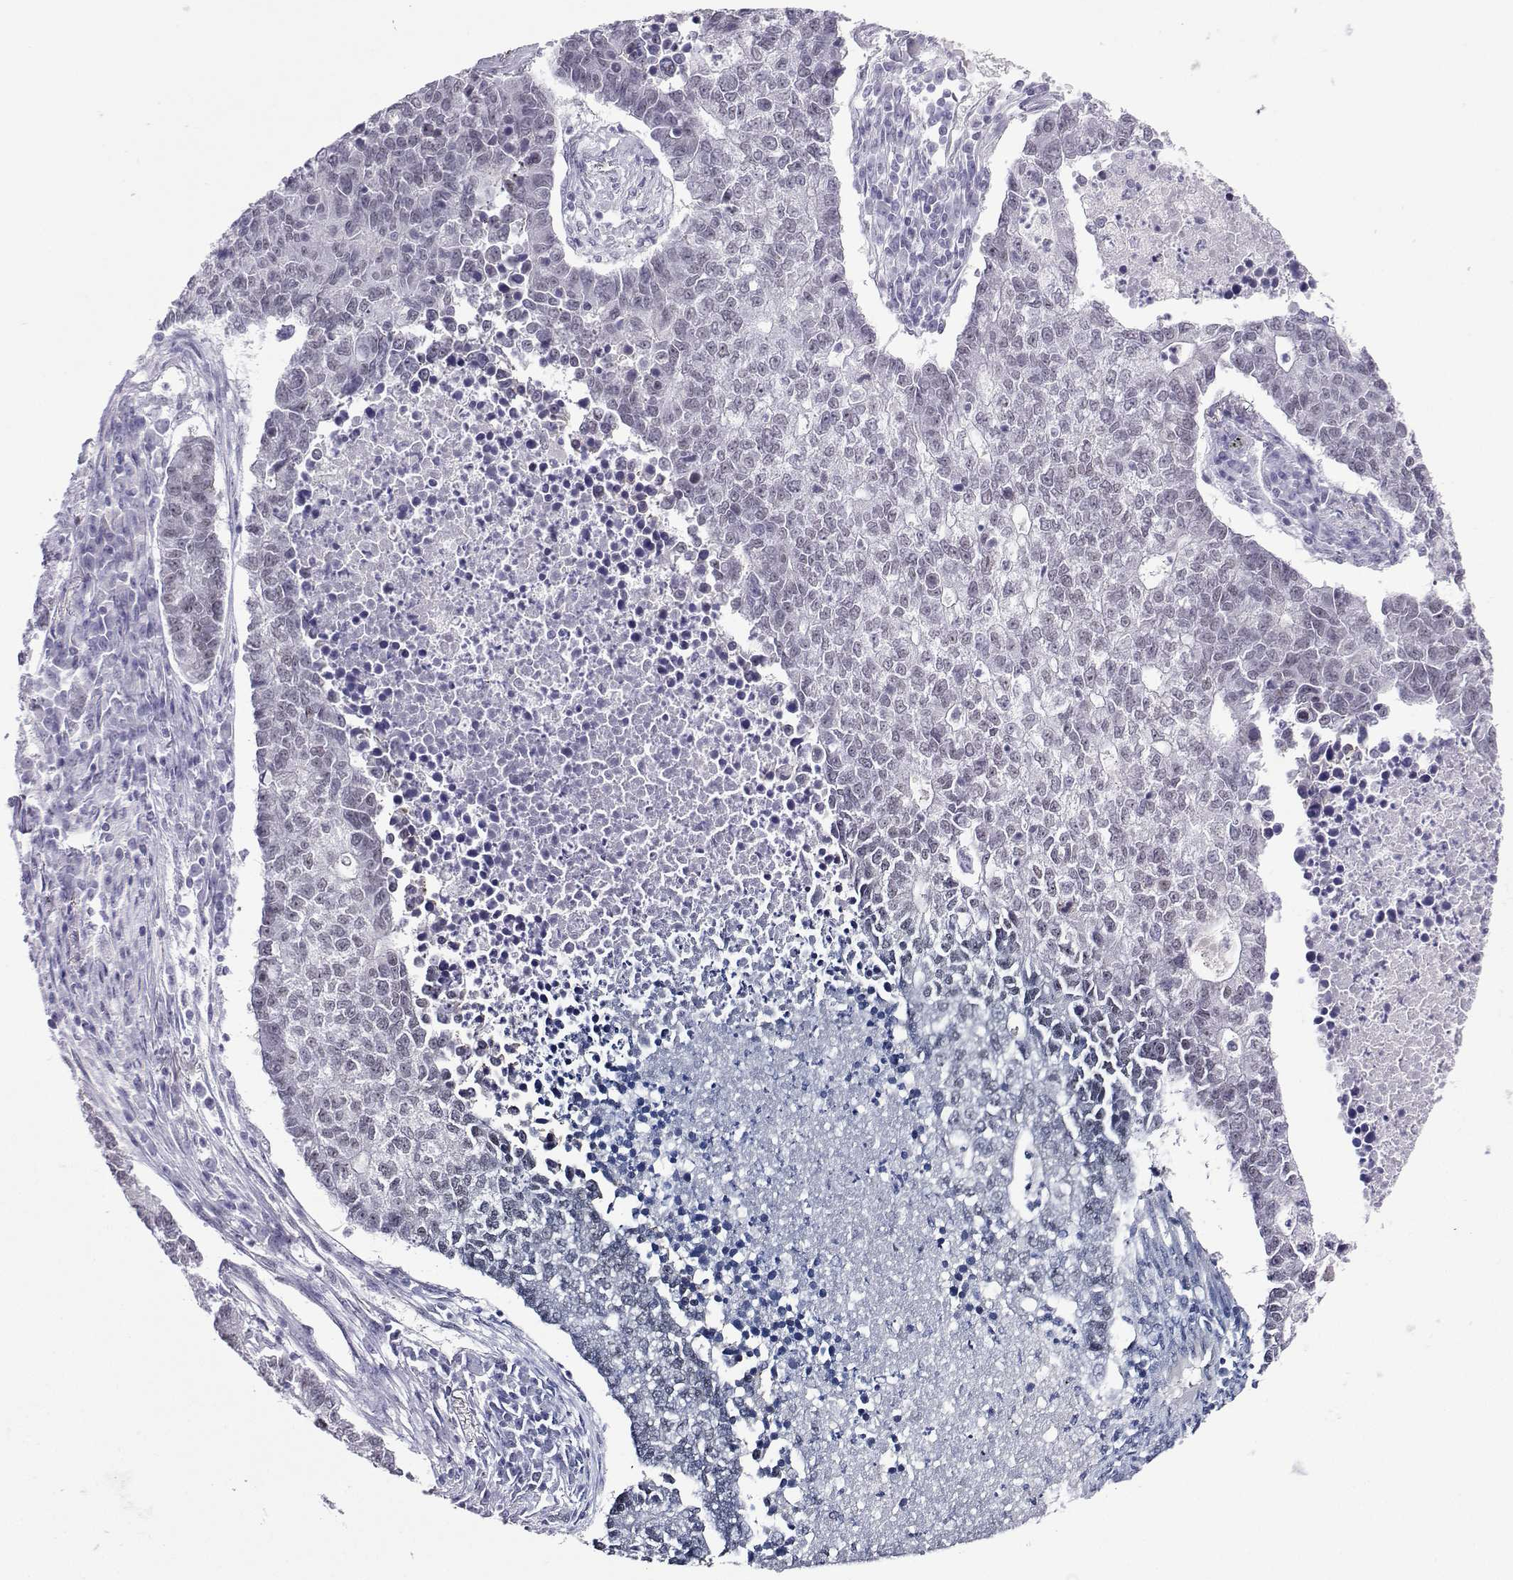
{"staining": {"intensity": "negative", "quantity": "none", "location": "none"}, "tissue": "lung cancer", "cell_type": "Tumor cells", "image_type": "cancer", "snomed": [{"axis": "morphology", "description": "Adenocarcinoma, NOS"}, {"axis": "topography", "description": "Lung"}], "caption": "The image displays no significant staining in tumor cells of lung adenocarcinoma.", "gene": "LORICRIN", "patient": {"sex": "male", "age": 57}}